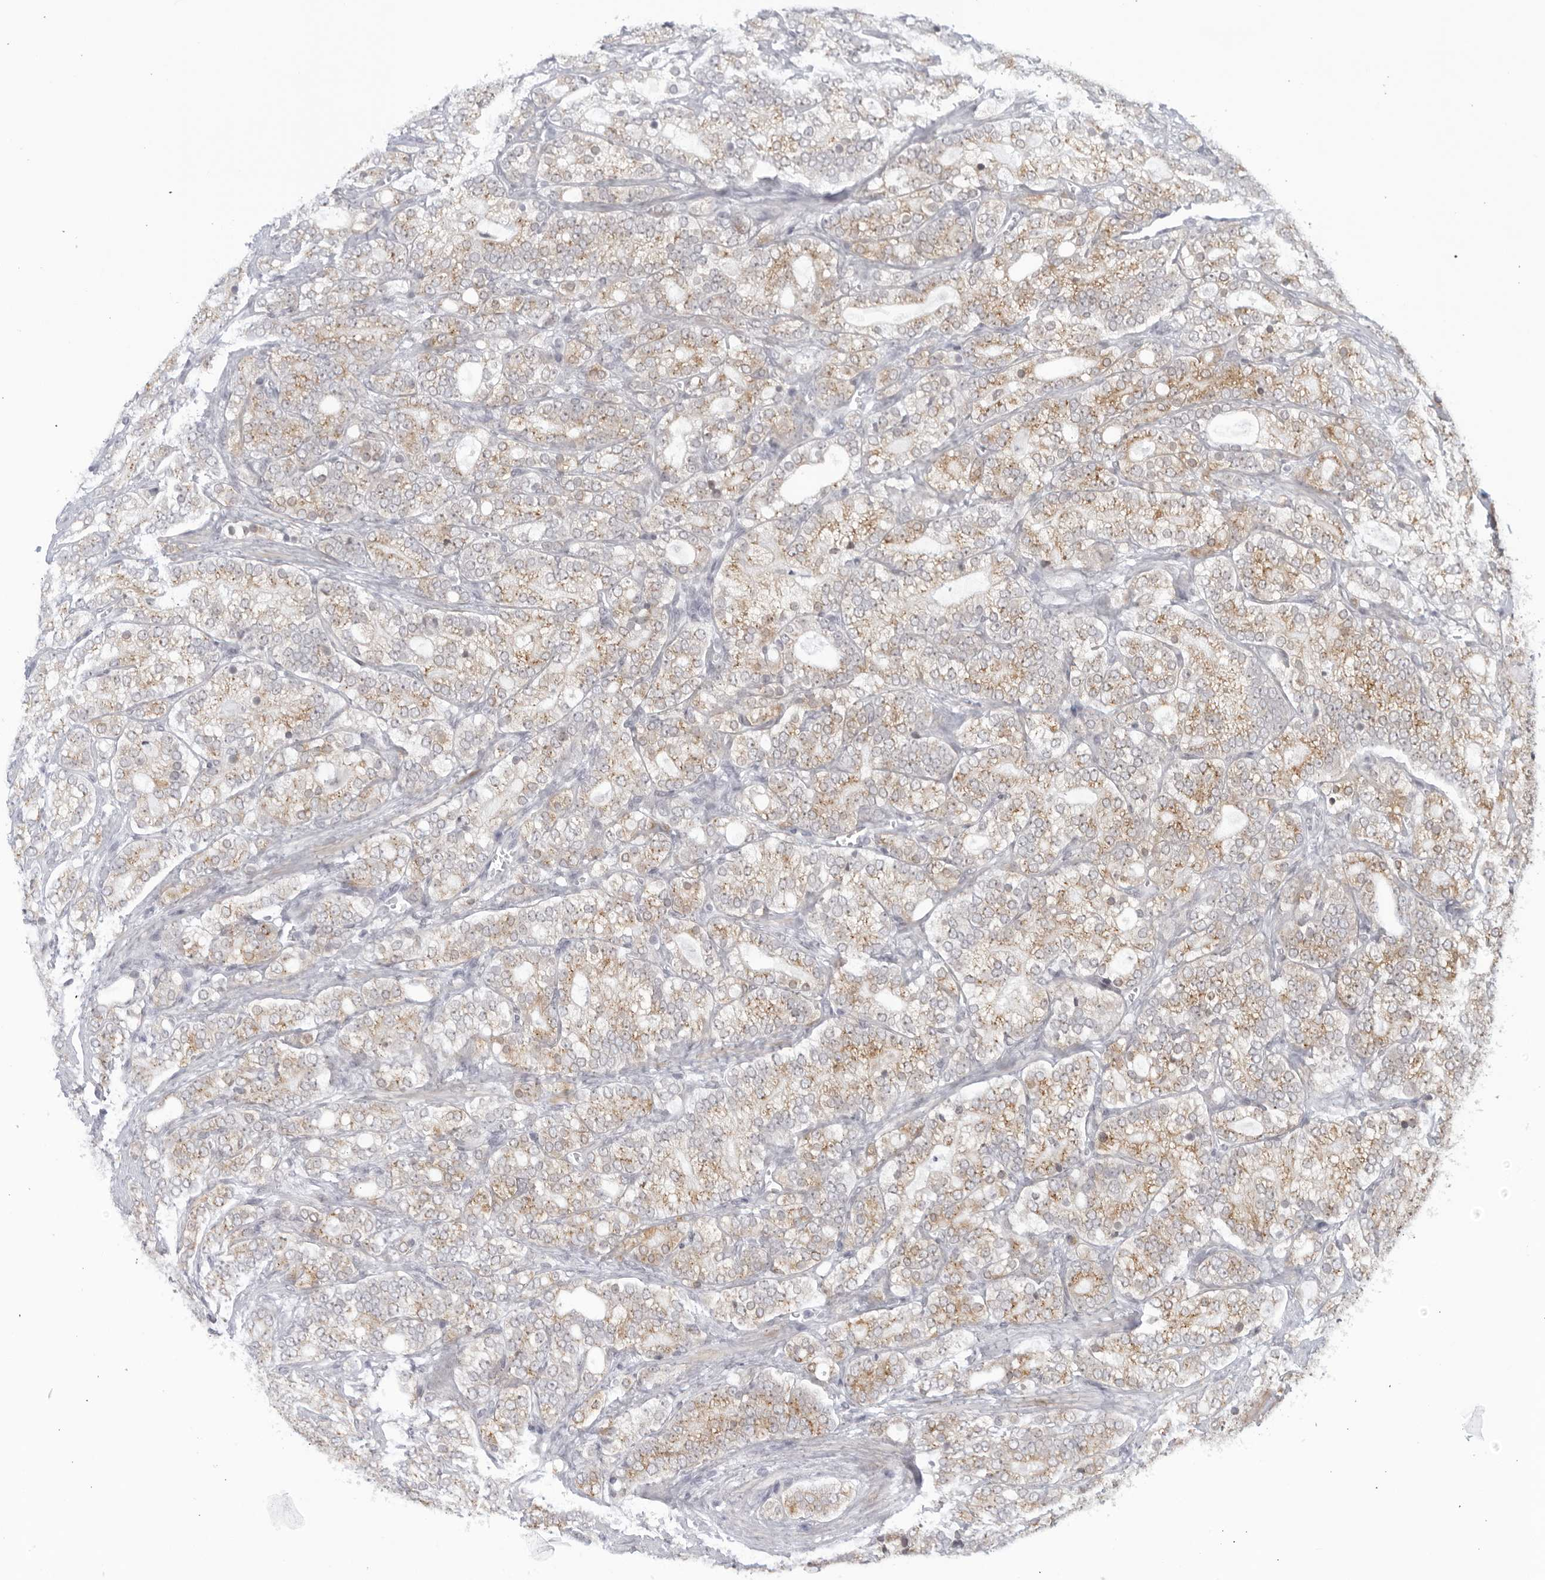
{"staining": {"intensity": "weak", "quantity": ">75%", "location": "cytoplasmic/membranous"}, "tissue": "prostate cancer", "cell_type": "Tumor cells", "image_type": "cancer", "snomed": [{"axis": "morphology", "description": "Adenocarcinoma, High grade"}, {"axis": "topography", "description": "Prostate"}], "caption": "There is low levels of weak cytoplasmic/membranous positivity in tumor cells of prostate high-grade adenocarcinoma, as demonstrated by immunohistochemical staining (brown color).", "gene": "WDTC1", "patient": {"sex": "male", "age": 57}}